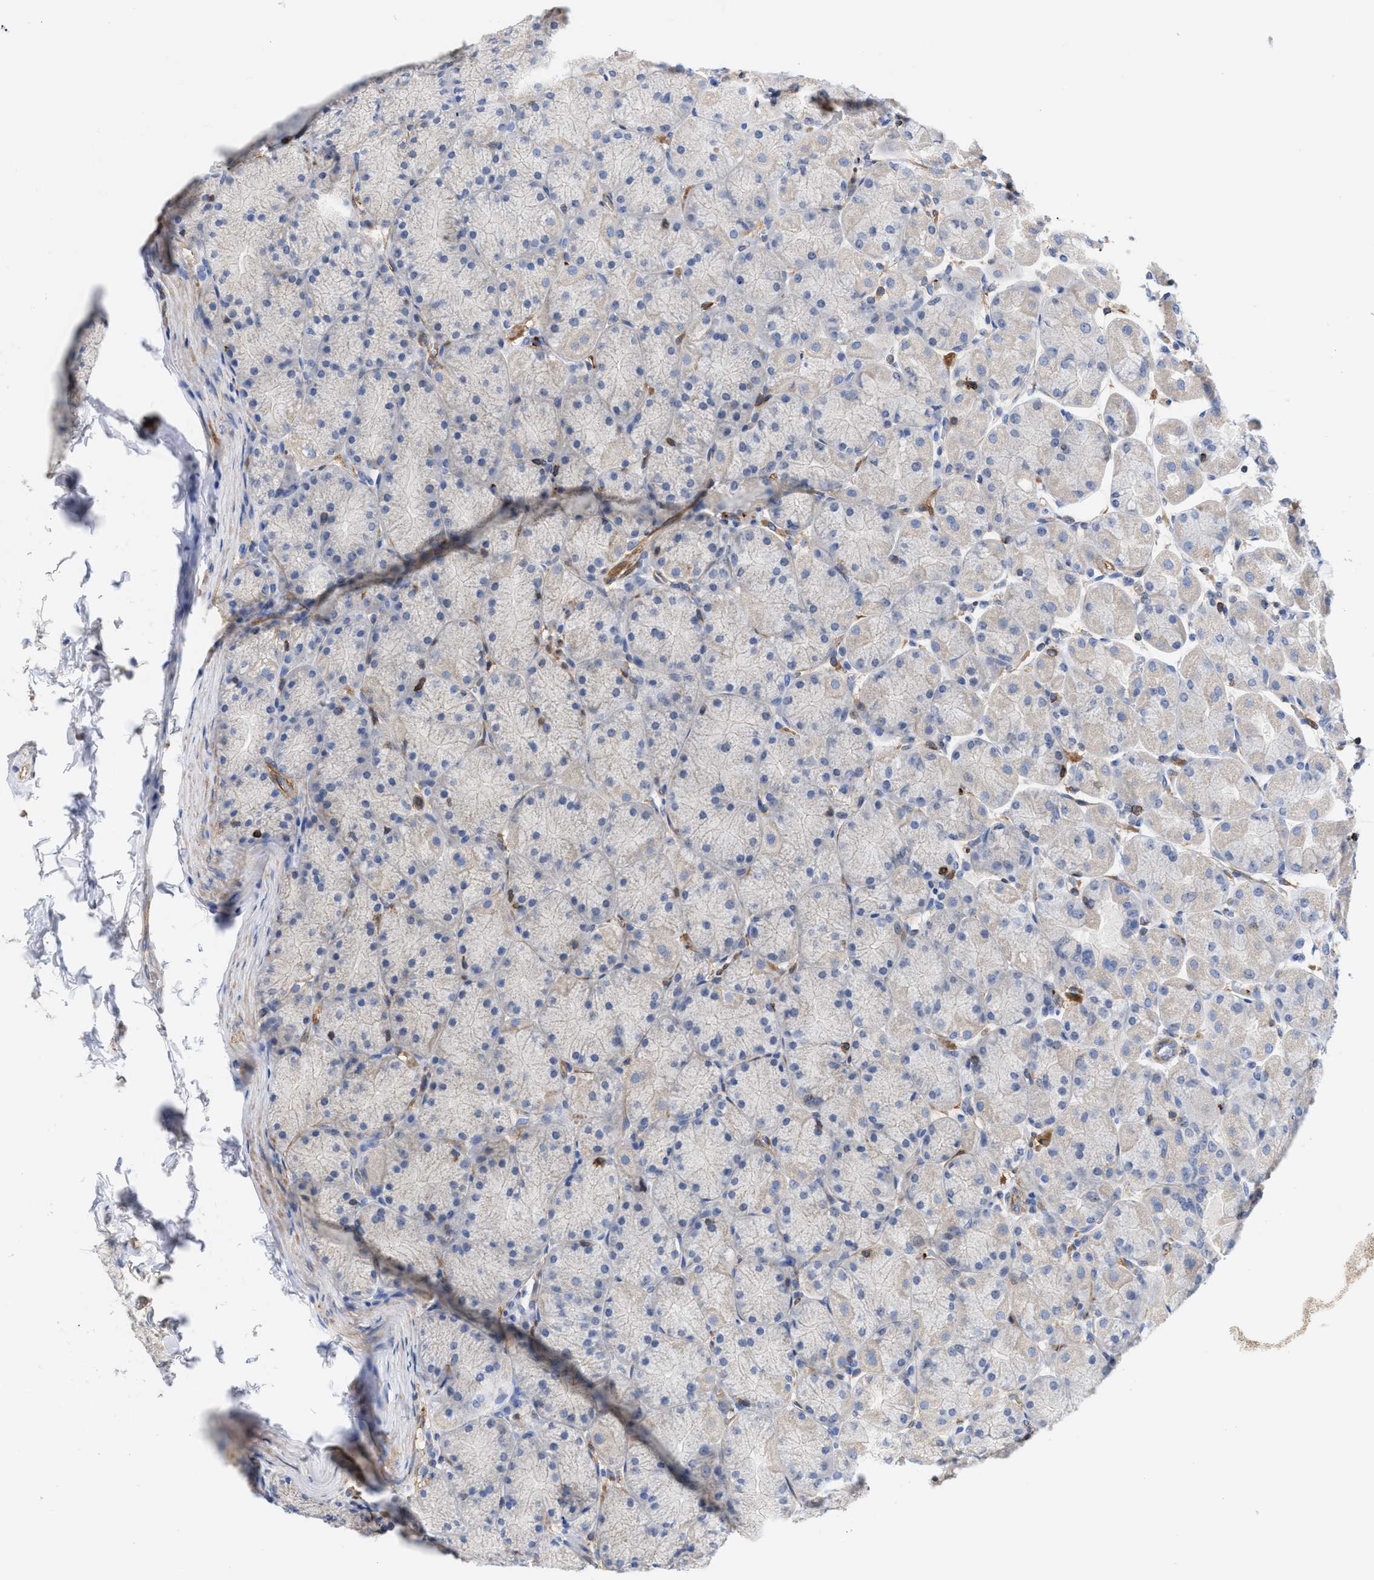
{"staining": {"intensity": "negative", "quantity": "none", "location": "none"}, "tissue": "stomach", "cell_type": "Glandular cells", "image_type": "normal", "snomed": [{"axis": "morphology", "description": "Normal tissue, NOS"}, {"axis": "topography", "description": "Stomach, upper"}], "caption": "DAB (3,3'-diaminobenzidine) immunohistochemical staining of benign stomach displays no significant positivity in glandular cells. (Immunohistochemistry, brightfield microscopy, high magnification).", "gene": "HS3ST5", "patient": {"sex": "female", "age": 56}}